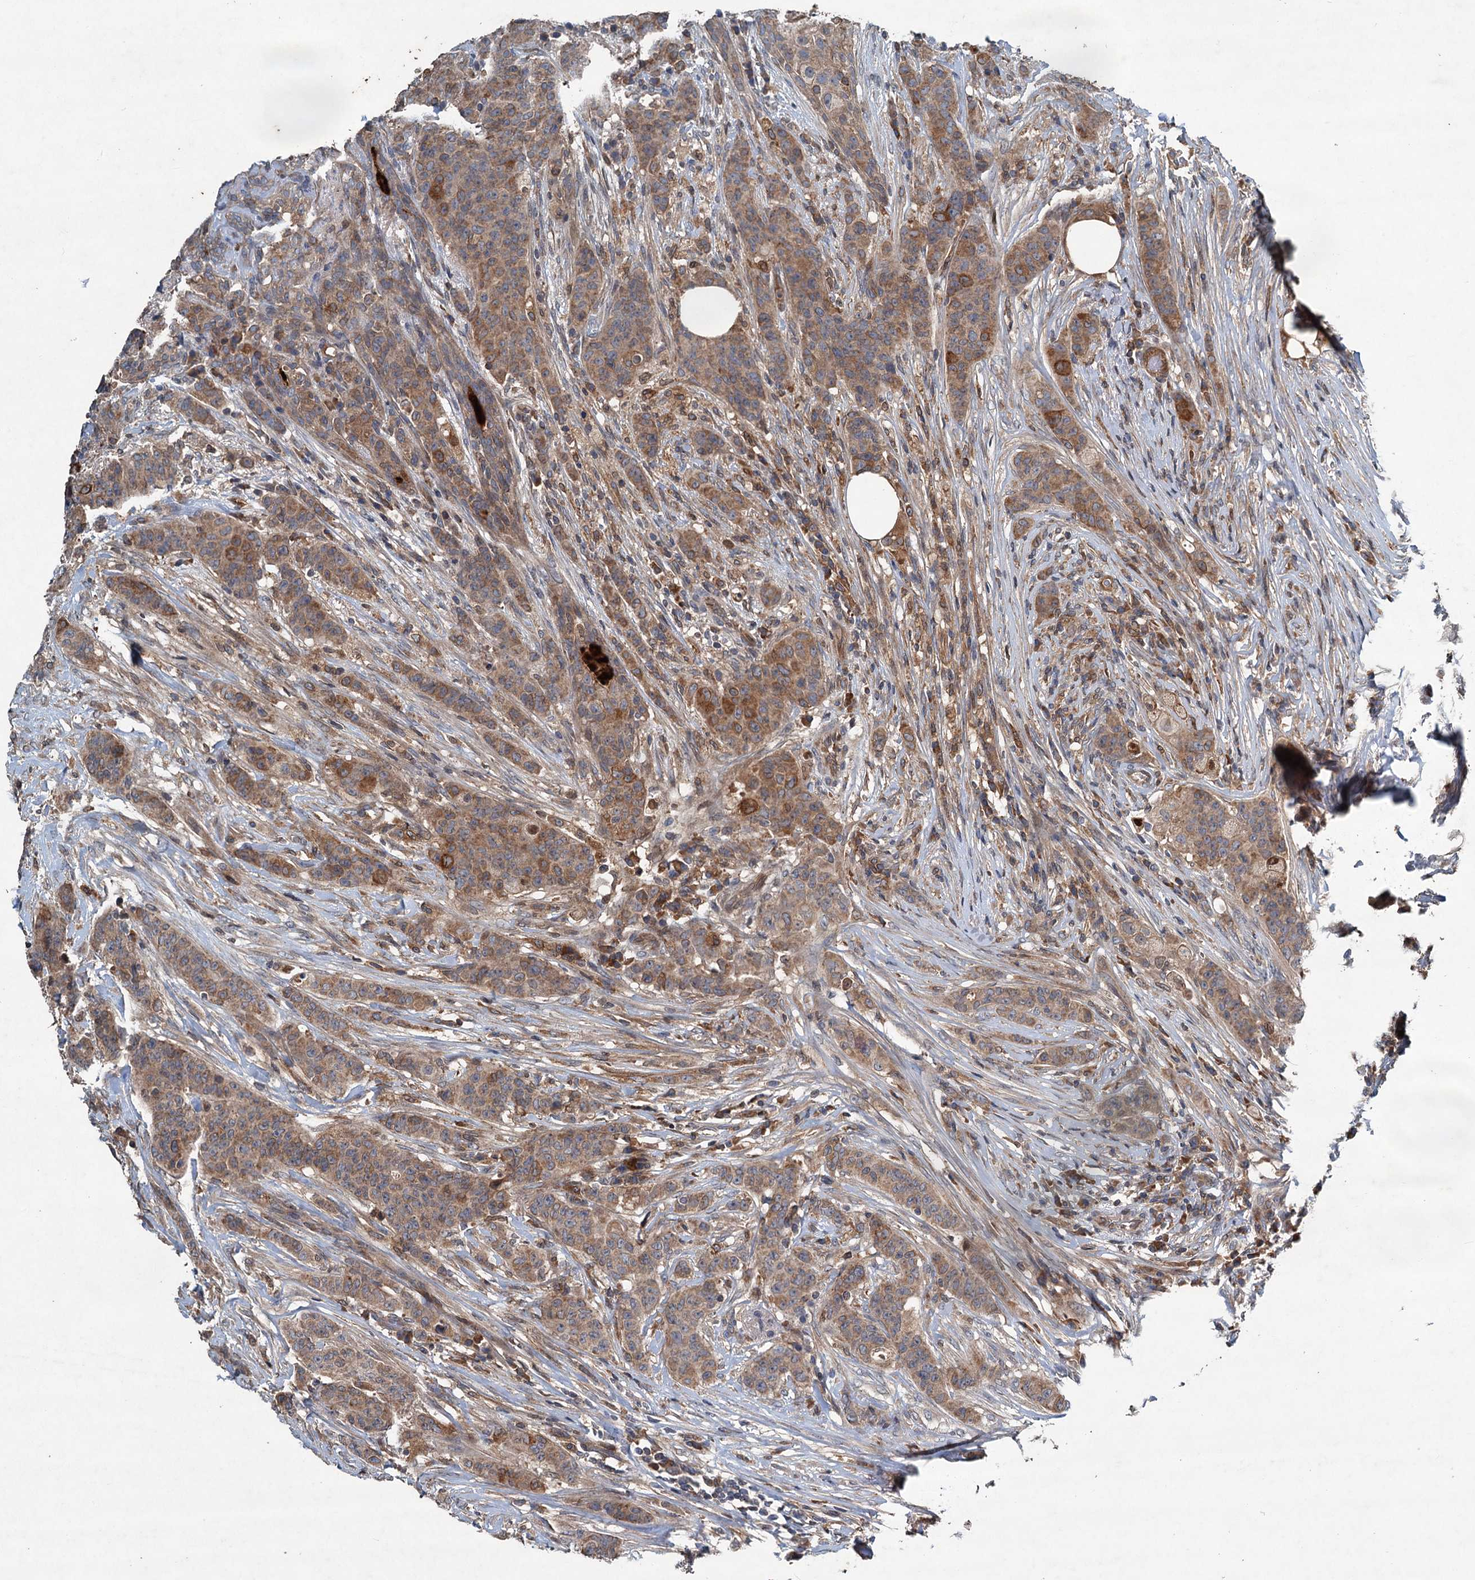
{"staining": {"intensity": "moderate", "quantity": ">75%", "location": "cytoplasmic/membranous"}, "tissue": "breast cancer", "cell_type": "Tumor cells", "image_type": "cancer", "snomed": [{"axis": "morphology", "description": "Duct carcinoma"}, {"axis": "topography", "description": "Breast"}], "caption": "Immunohistochemical staining of breast infiltrating ductal carcinoma exhibits moderate cytoplasmic/membranous protein staining in approximately >75% of tumor cells. (brown staining indicates protein expression, while blue staining denotes nuclei).", "gene": "TAPBPL", "patient": {"sex": "female", "age": 40}}